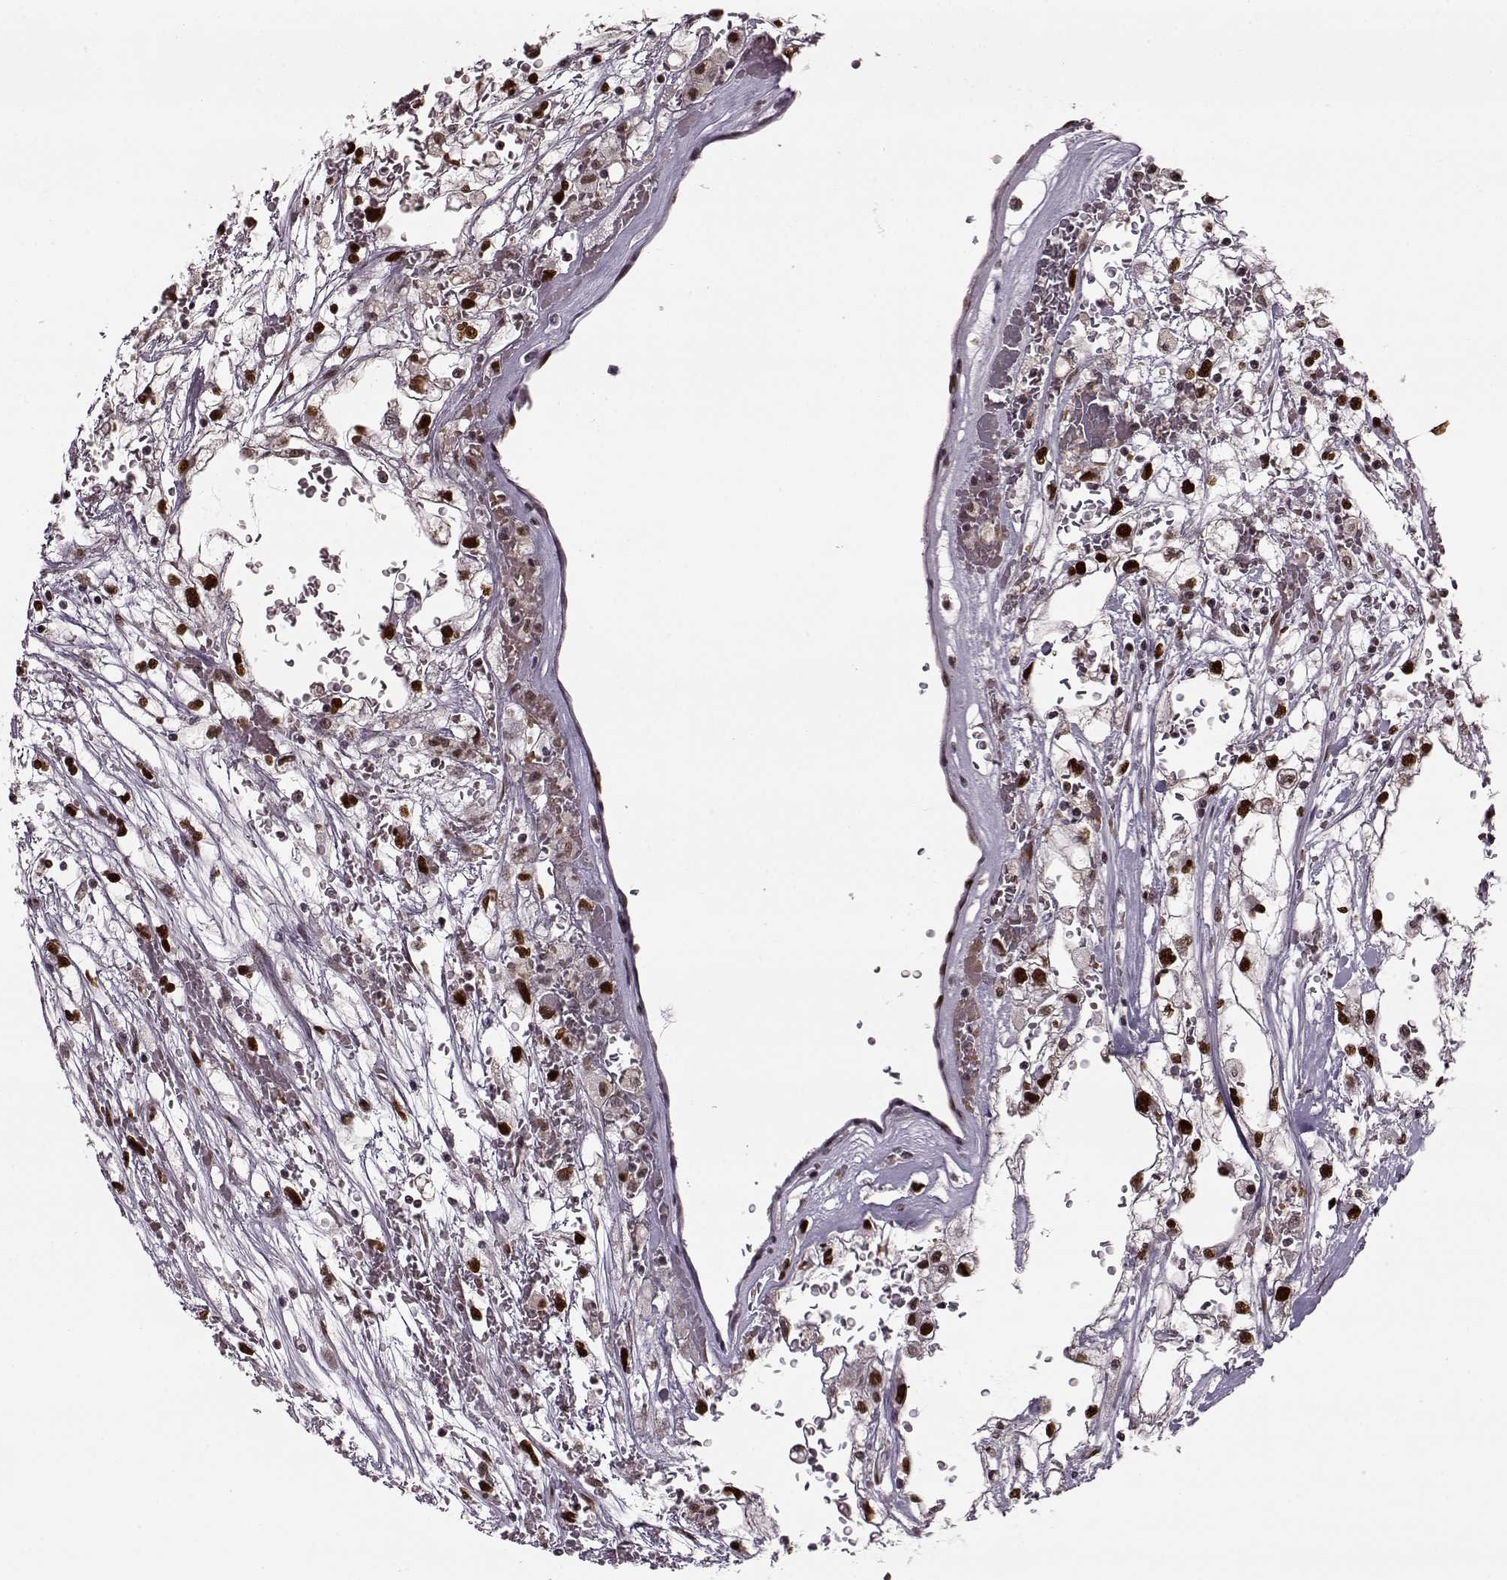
{"staining": {"intensity": "strong", "quantity": ">75%", "location": "nuclear"}, "tissue": "renal cancer", "cell_type": "Tumor cells", "image_type": "cancer", "snomed": [{"axis": "morphology", "description": "Adenocarcinoma, NOS"}, {"axis": "topography", "description": "Kidney"}], "caption": "Immunohistochemical staining of human adenocarcinoma (renal) exhibits strong nuclear protein expression in approximately >75% of tumor cells. The staining was performed using DAB, with brown indicating positive protein expression. Nuclei are stained blue with hematoxylin.", "gene": "FTO", "patient": {"sex": "male", "age": 59}}